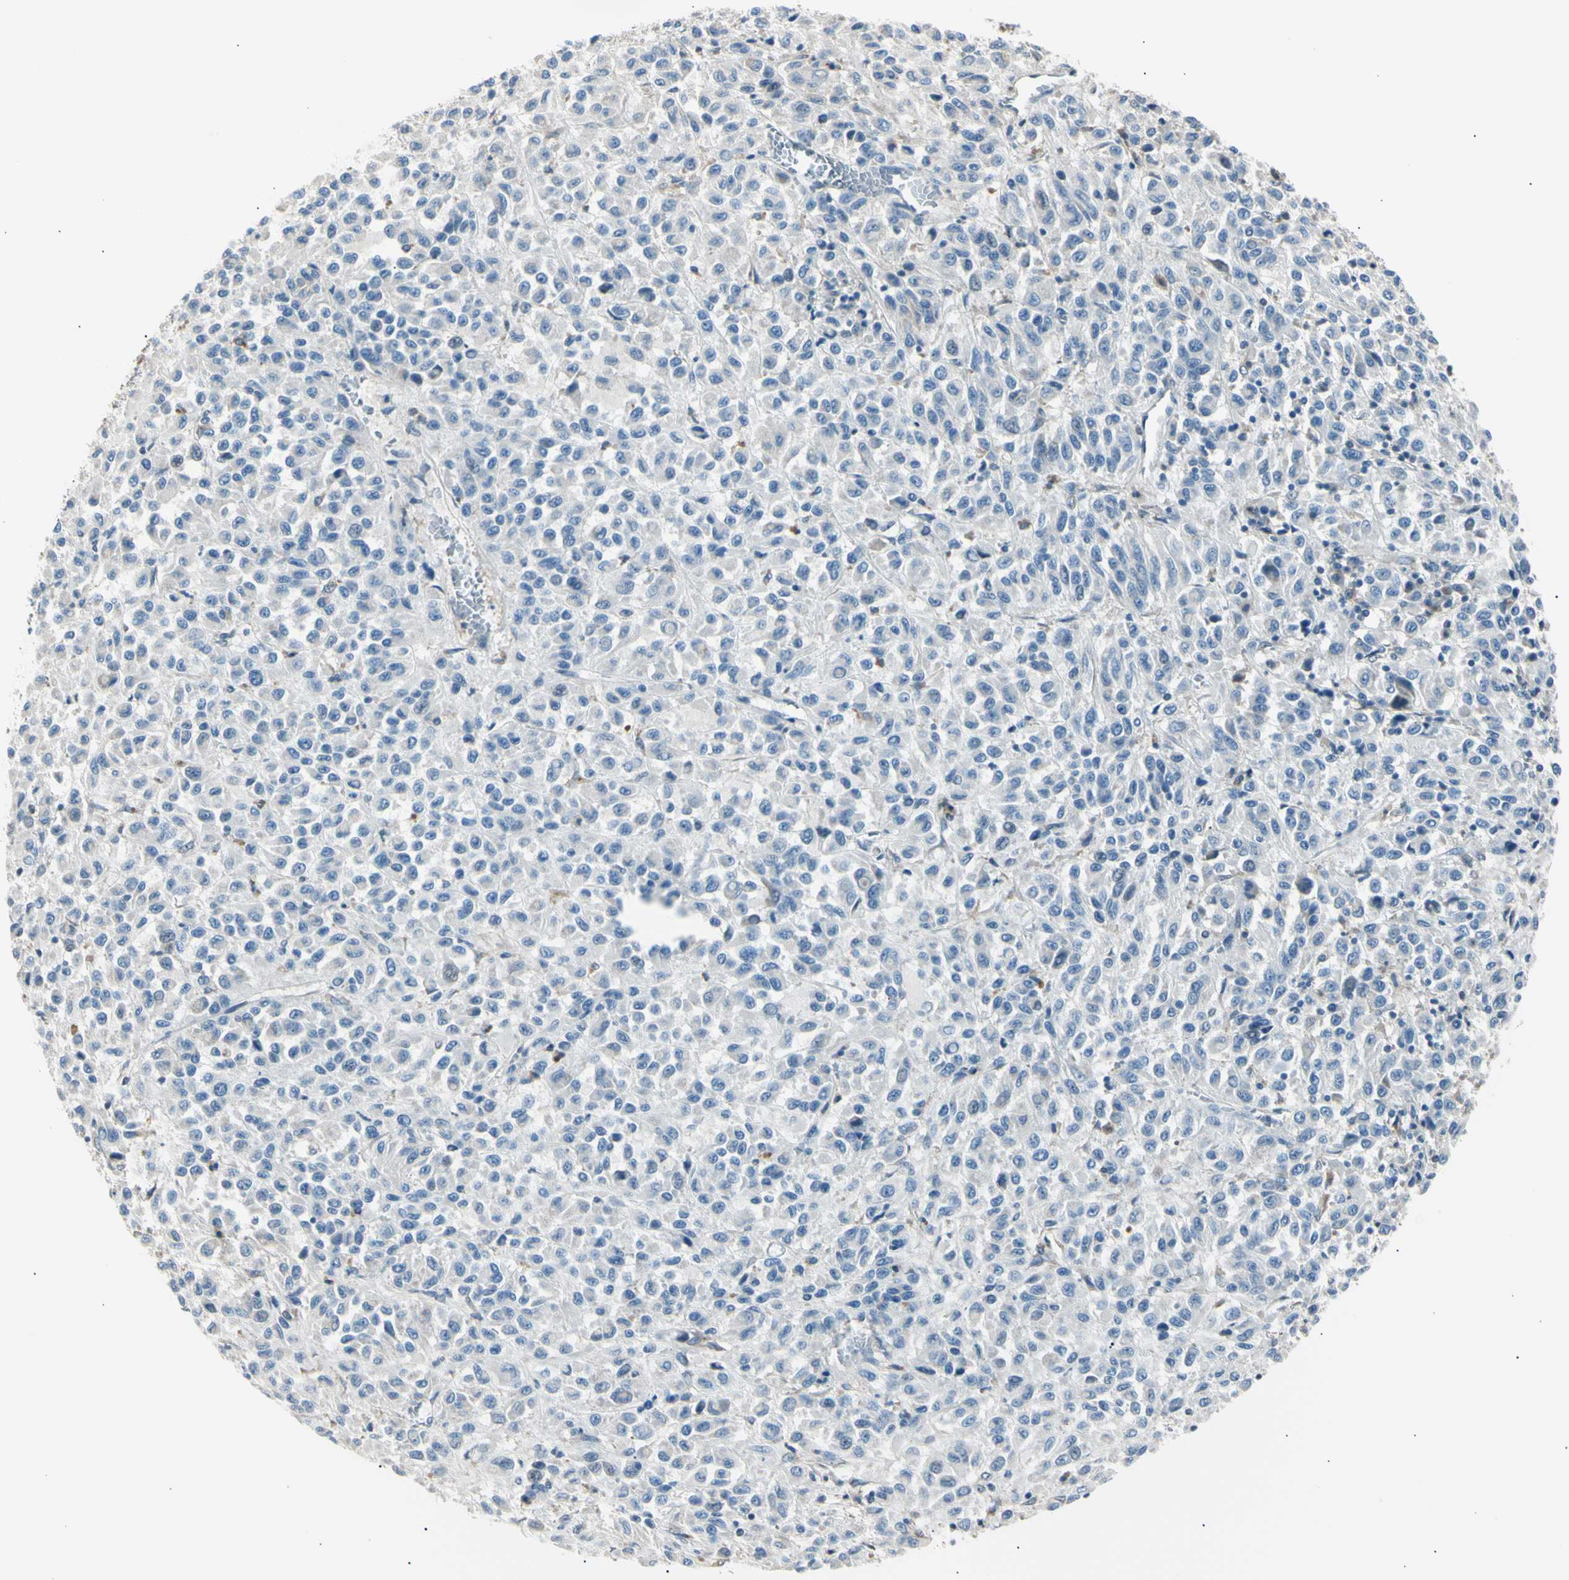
{"staining": {"intensity": "negative", "quantity": "none", "location": "none"}, "tissue": "melanoma", "cell_type": "Tumor cells", "image_type": "cancer", "snomed": [{"axis": "morphology", "description": "Malignant melanoma, Metastatic site"}, {"axis": "topography", "description": "Lung"}], "caption": "Immunohistochemical staining of human malignant melanoma (metastatic site) reveals no significant expression in tumor cells.", "gene": "LHPP", "patient": {"sex": "male", "age": 64}}